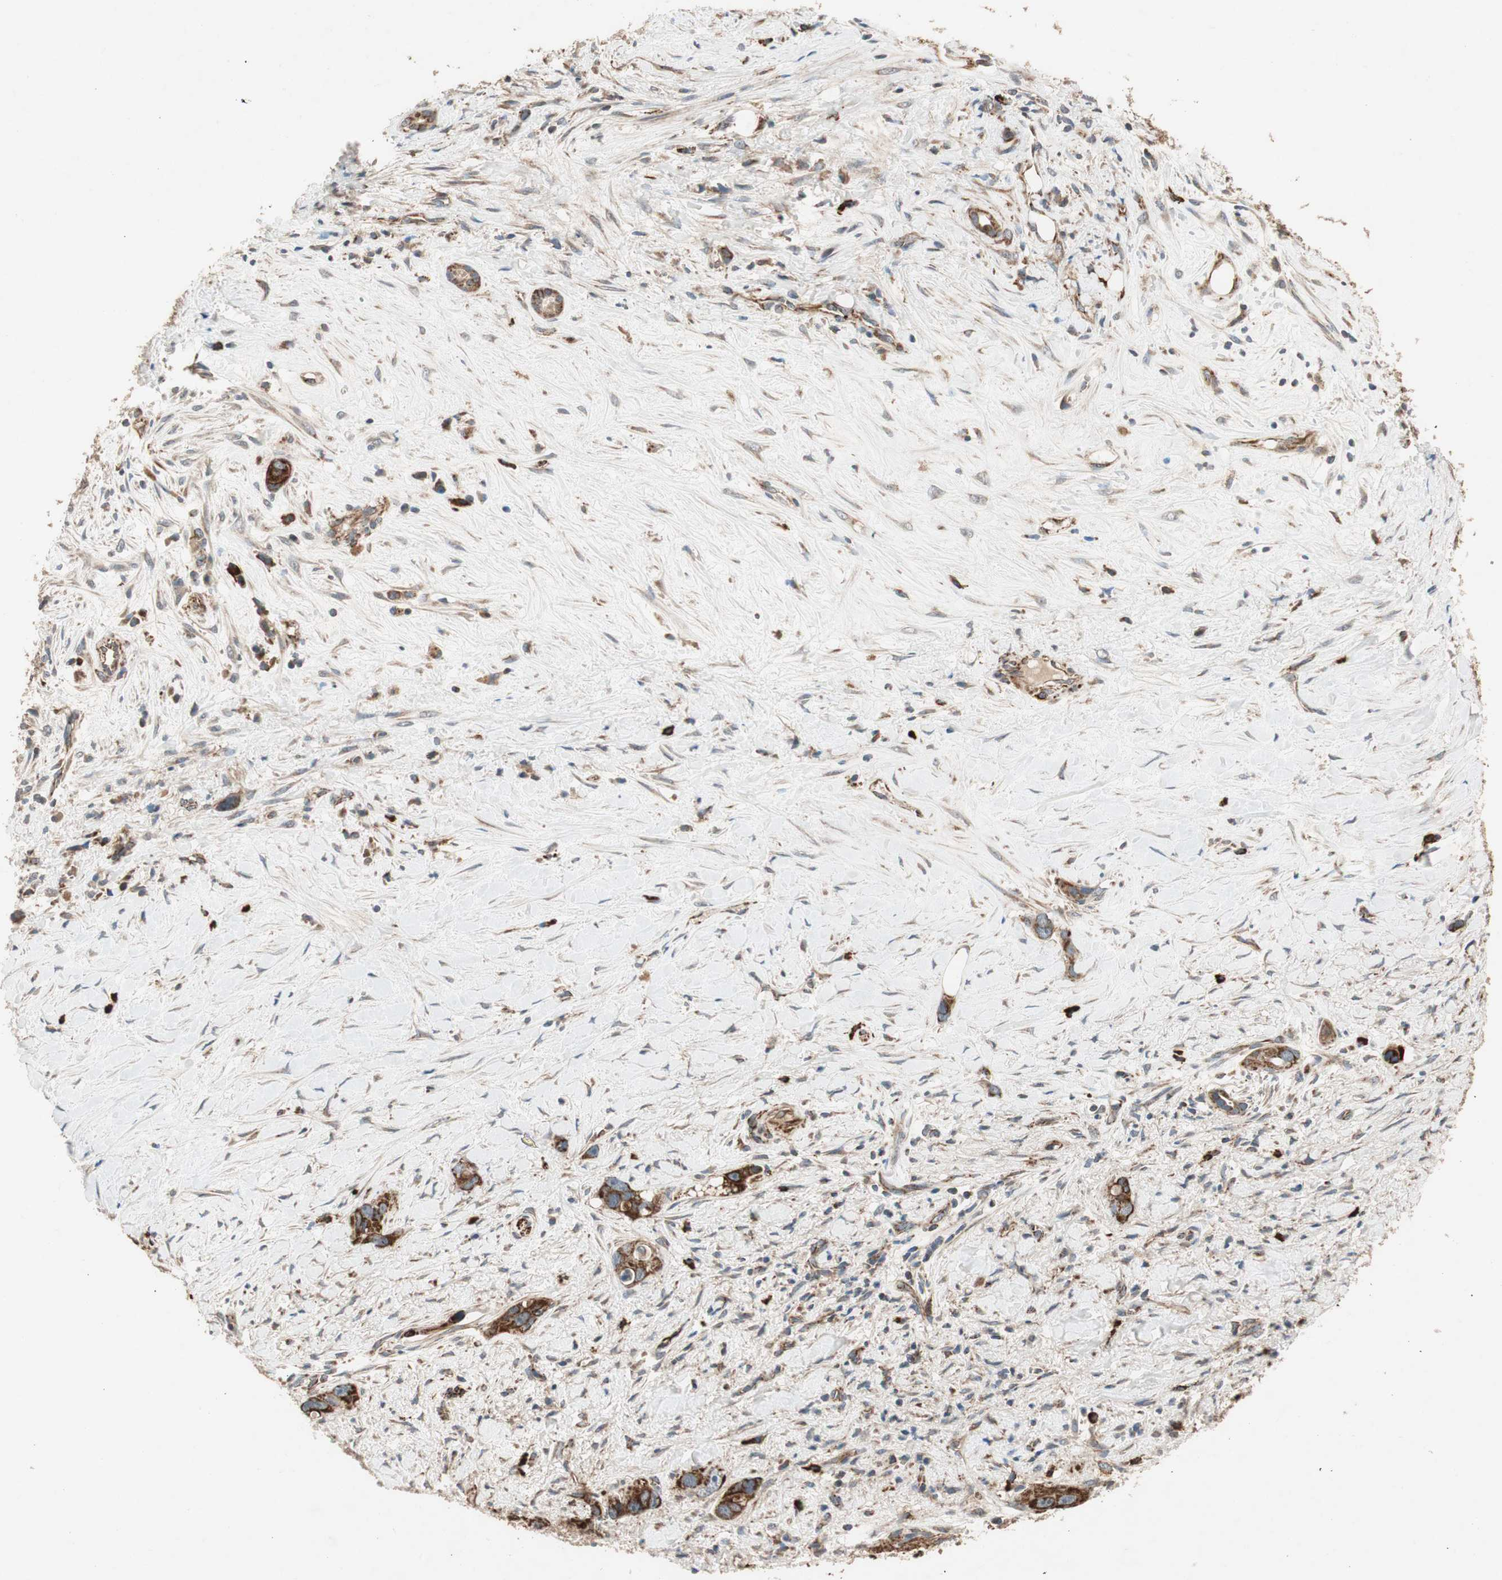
{"staining": {"intensity": "strong", "quantity": ">75%", "location": "cytoplasmic/membranous"}, "tissue": "liver cancer", "cell_type": "Tumor cells", "image_type": "cancer", "snomed": [{"axis": "morphology", "description": "Cholangiocarcinoma"}, {"axis": "topography", "description": "Liver"}], "caption": "The image exhibits a brown stain indicating the presence of a protein in the cytoplasmic/membranous of tumor cells in liver cholangiocarcinoma. The protein is shown in brown color, while the nuclei are stained blue.", "gene": "AKAP1", "patient": {"sex": "female", "age": 65}}